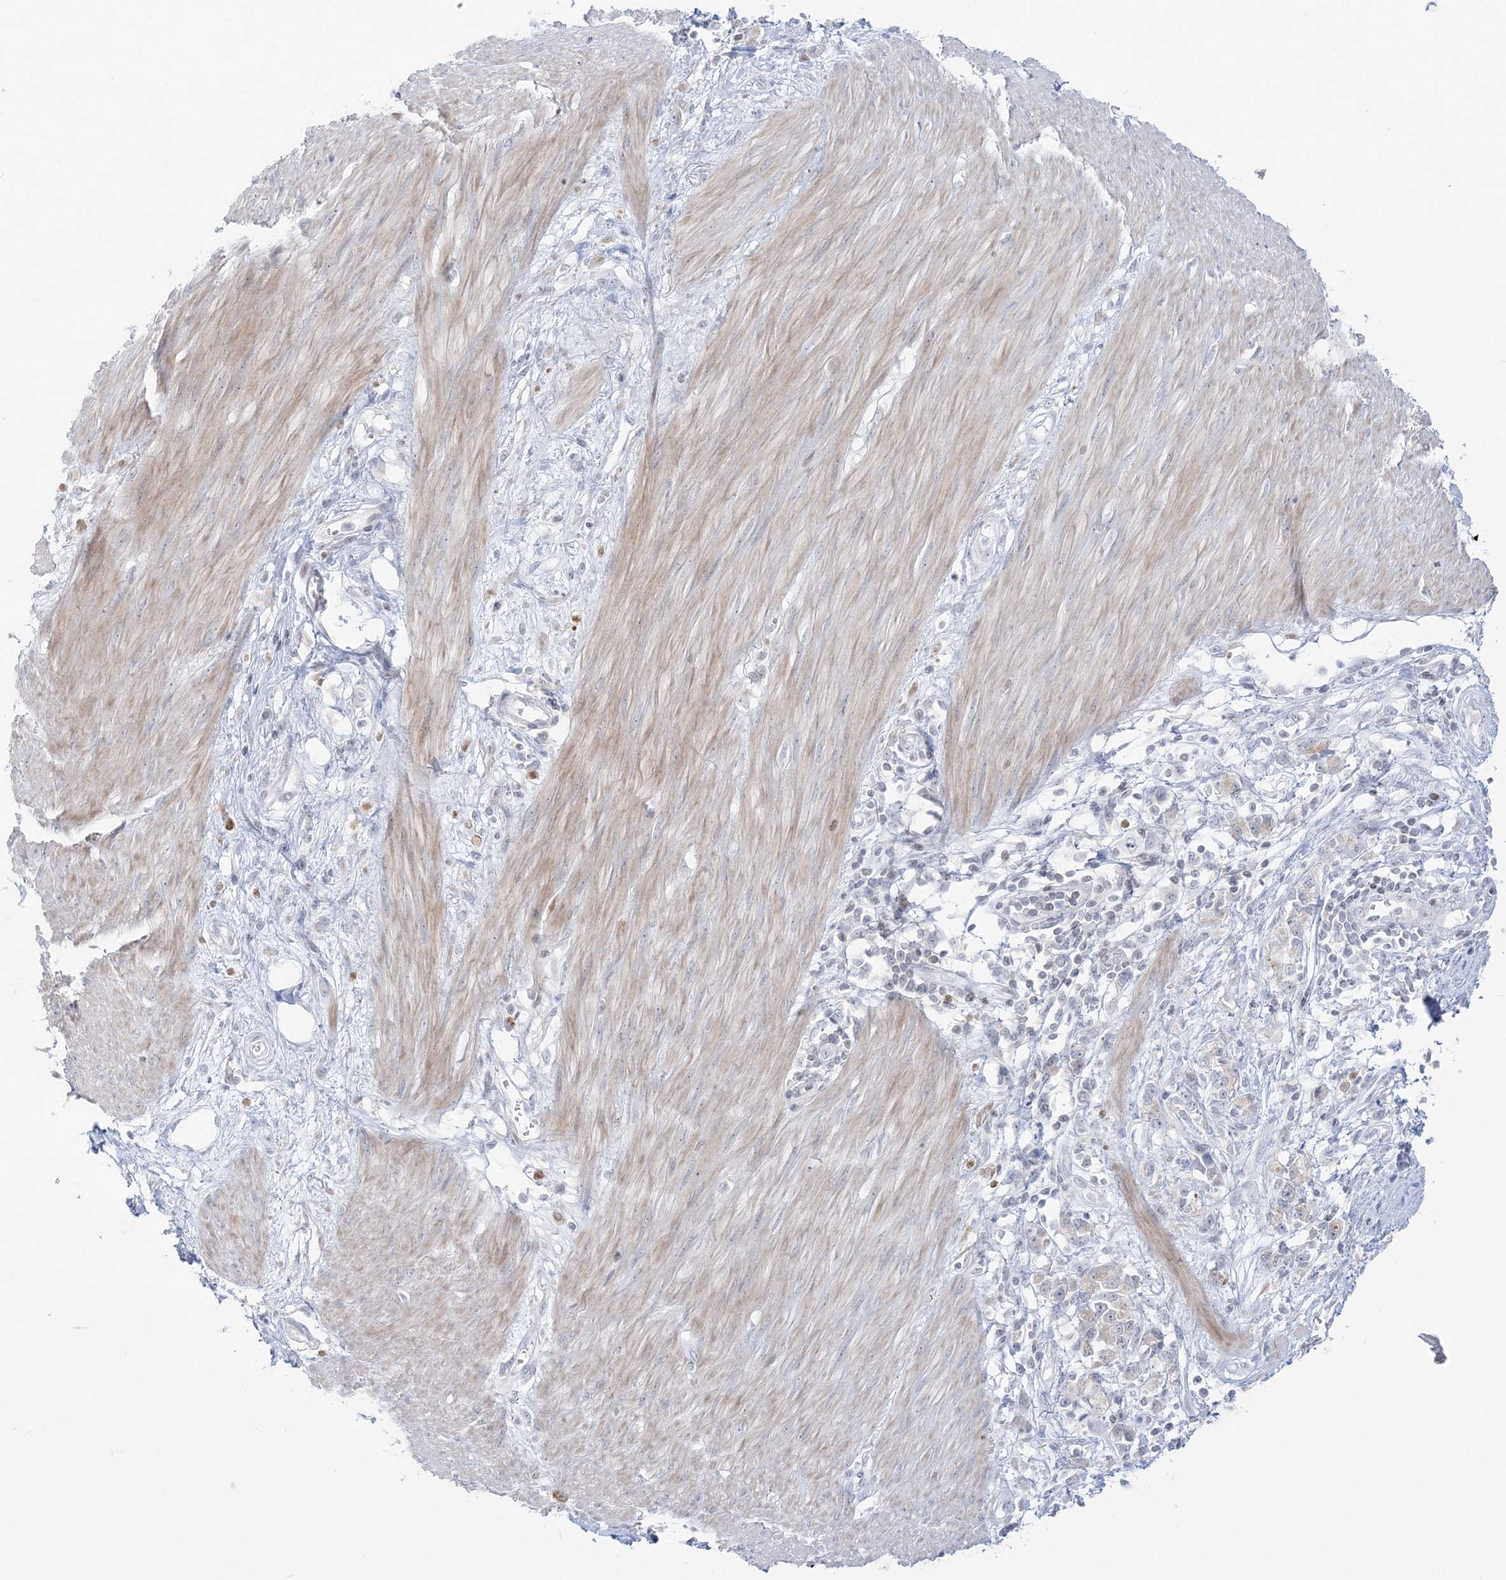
{"staining": {"intensity": "negative", "quantity": "none", "location": "none"}, "tissue": "stomach cancer", "cell_type": "Tumor cells", "image_type": "cancer", "snomed": [{"axis": "morphology", "description": "Adenocarcinoma, NOS"}, {"axis": "topography", "description": "Stomach"}], "caption": "Stomach adenocarcinoma was stained to show a protein in brown. There is no significant staining in tumor cells. The staining was performed using DAB (3,3'-diaminobenzidine) to visualize the protein expression in brown, while the nuclei were stained in blue with hematoxylin (Magnification: 20x).", "gene": "SH3BP4", "patient": {"sex": "female", "age": 76}}